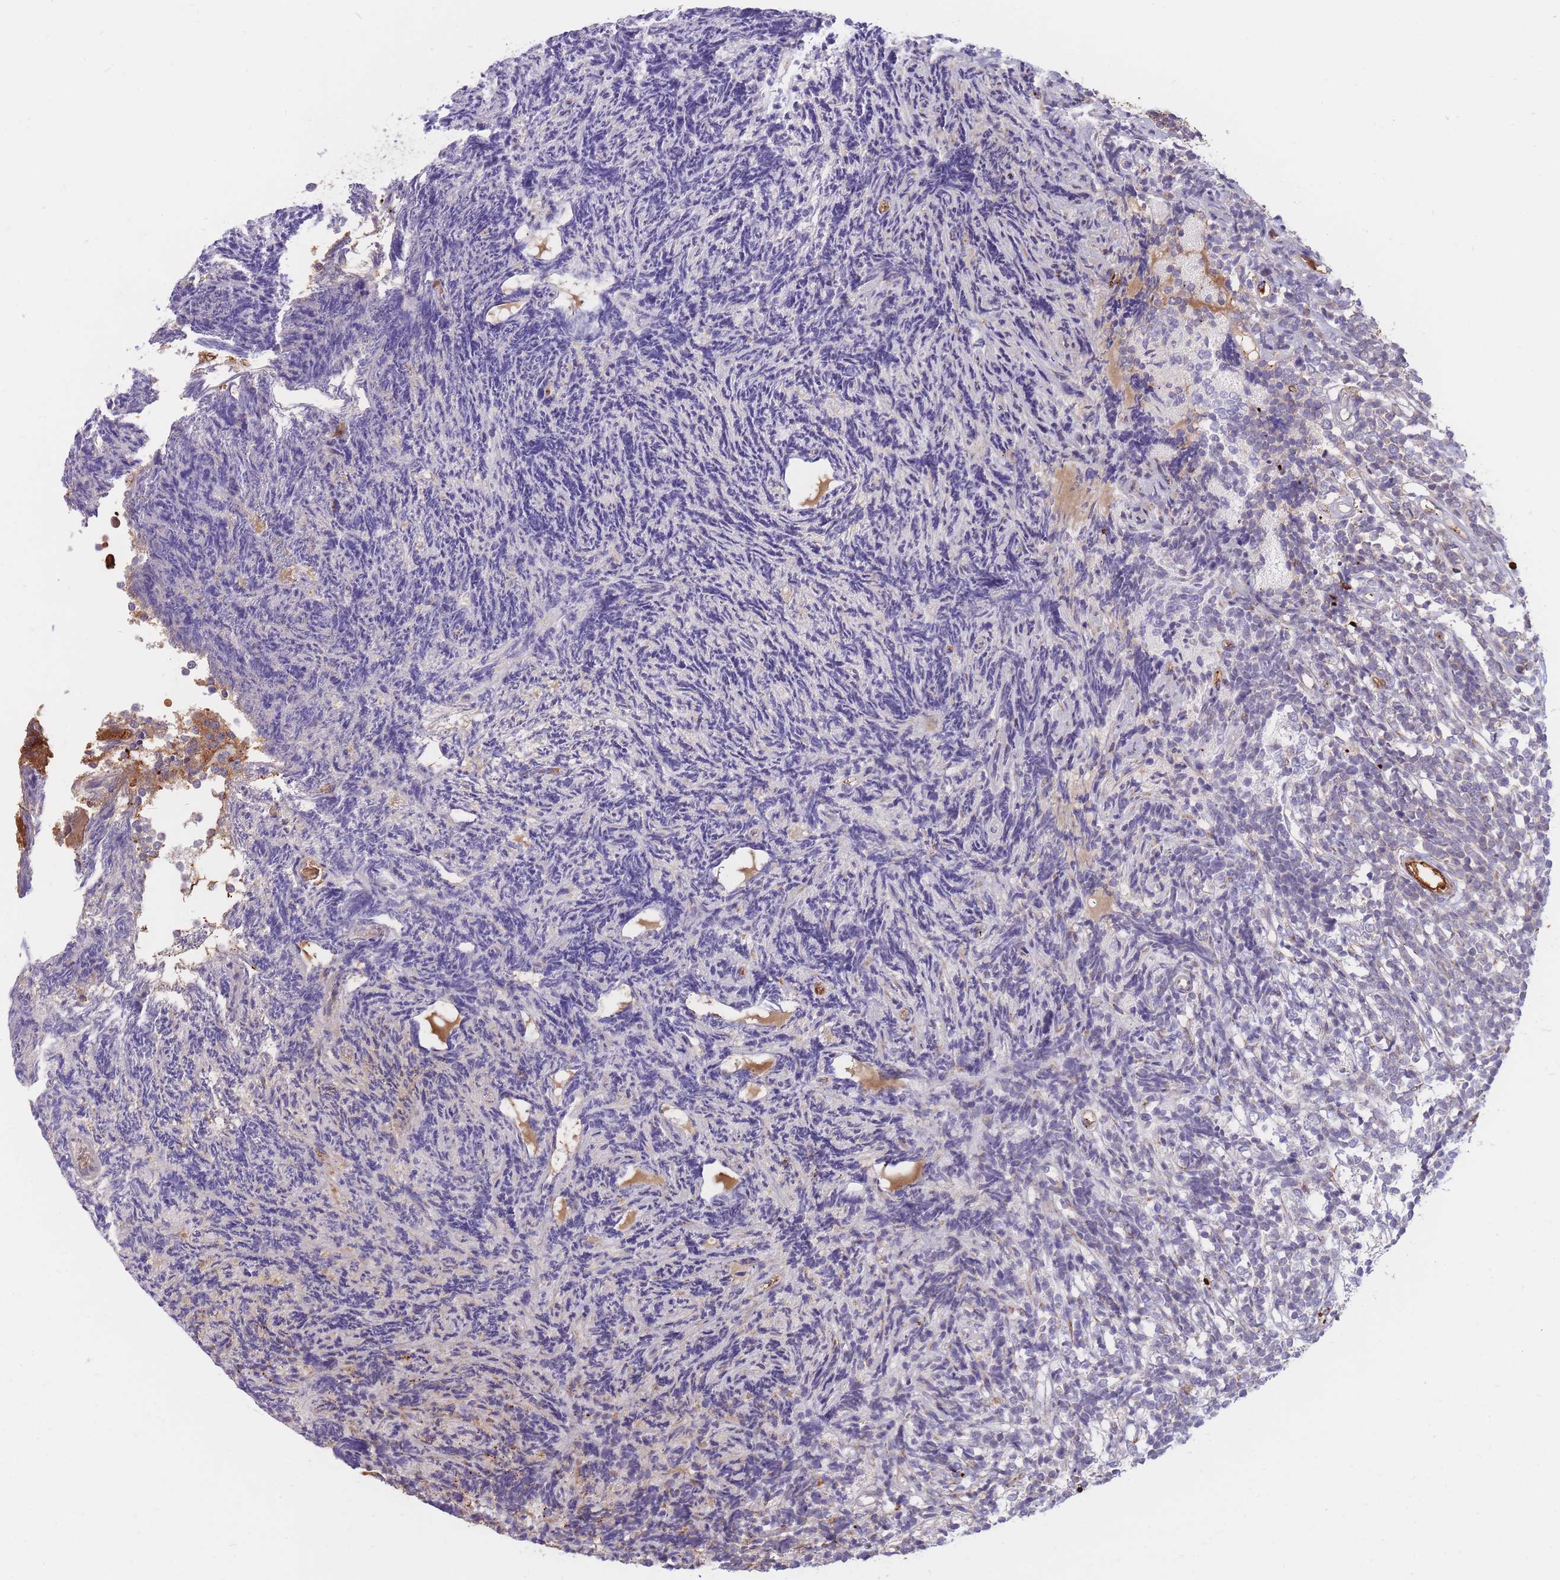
{"staining": {"intensity": "weak", "quantity": "<25%", "location": "cytoplasmic/membranous"}, "tissue": "glioma", "cell_type": "Tumor cells", "image_type": "cancer", "snomed": [{"axis": "morphology", "description": "Glioma, malignant, Low grade"}, {"axis": "topography", "description": "Brain"}], "caption": "DAB immunohistochemical staining of malignant glioma (low-grade) demonstrates no significant expression in tumor cells.", "gene": "ATP10D", "patient": {"sex": "female", "age": 1}}